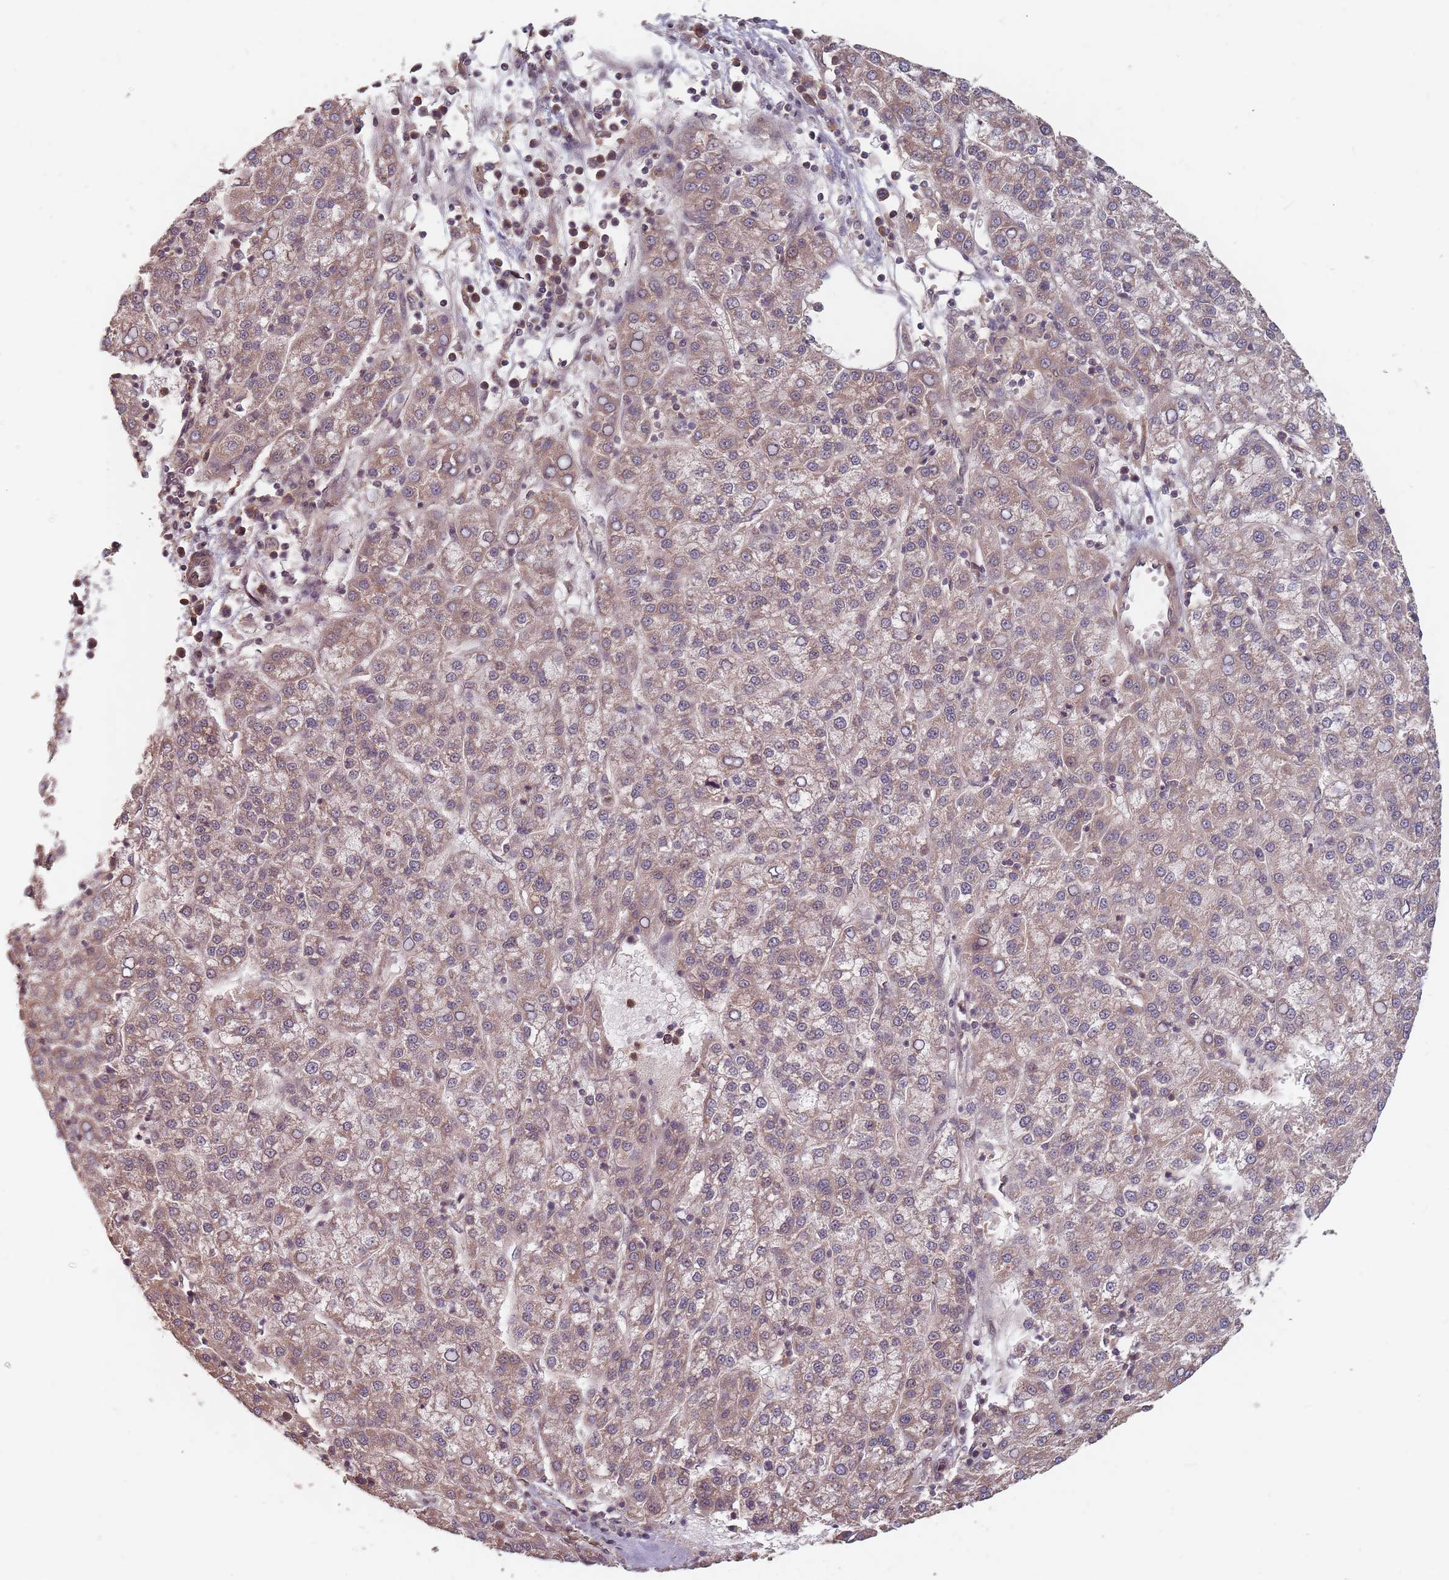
{"staining": {"intensity": "weak", "quantity": ">75%", "location": "cytoplasmic/membranous"}, "tissue": "liver cancer", "cell_type": "Tumor cells", "image_type": "cancer", "snomed": [{"axis": "morphology", "description": "Carcinoma, Hepatocellular, NOS"}, {"axis": "topography", "description": "Liver"}], "caption": "Protein staining of liver hepatocellular carcinoma tissue displays weak cytoplasmic/membranous staining in approximately >75% of tumor cells.", "gene": "C3orf14", "patient": {"sex": "female", "age": 58}}